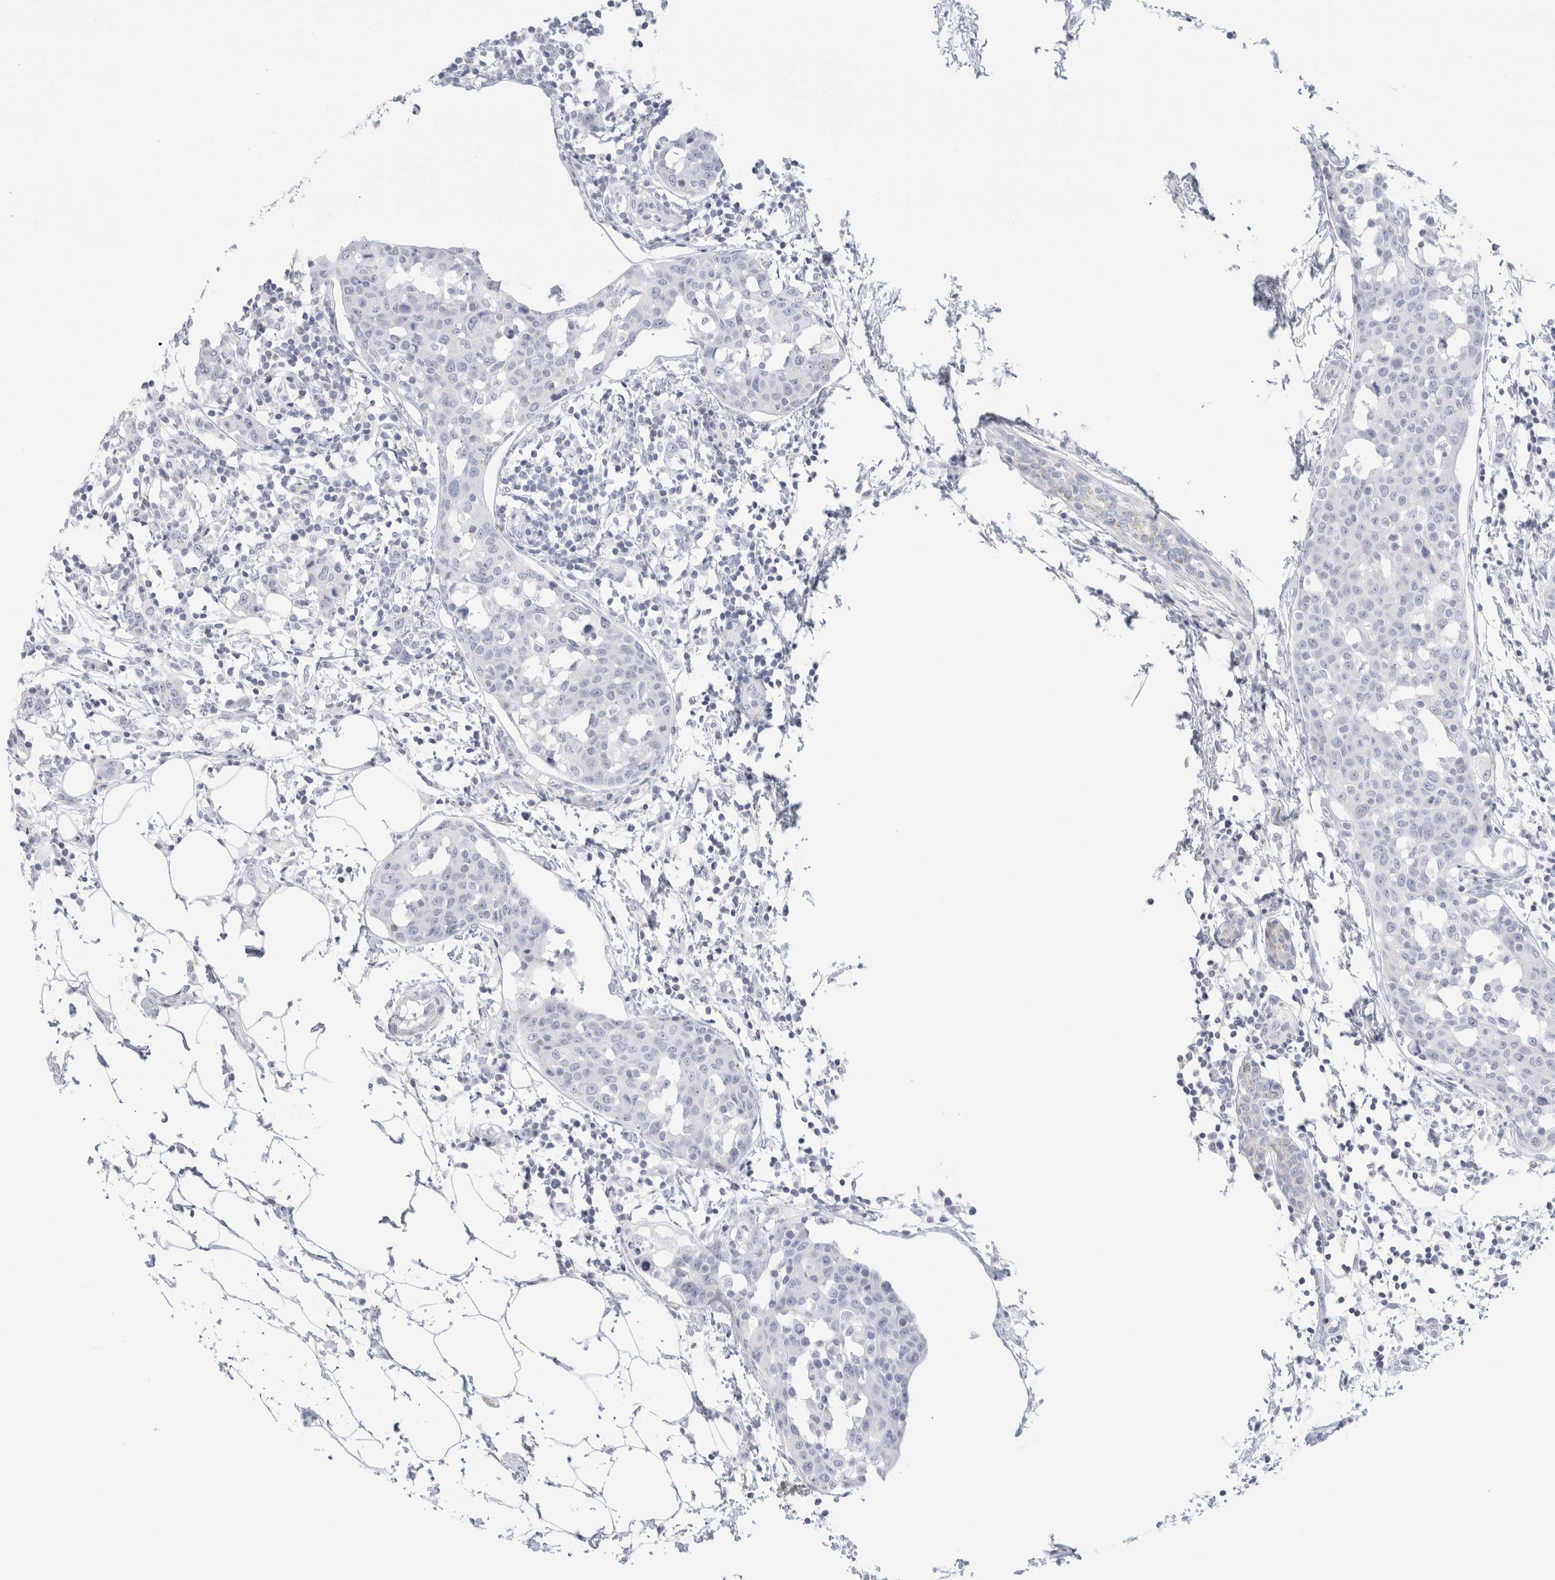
{"staining": {"intensity": "negative", "quantity": "none", "location": "none"}, "tissue": "breast cancer", "cell_type": "Tumor cells", "image_type": "cancer", "snomed": [{"axis": "morphology", "description": "Normal tissue, NOS"}, {"axis": "morphology", "description": "Duct carcinoma"}, {"axis": "topography", "description": "Breast"}], "caption": "Immunohistochemical staining of breast cancer shows no significant expression in tumor cells.", "gene": "ECHDC2", "patient": {"sex": "female", "age": 37}}